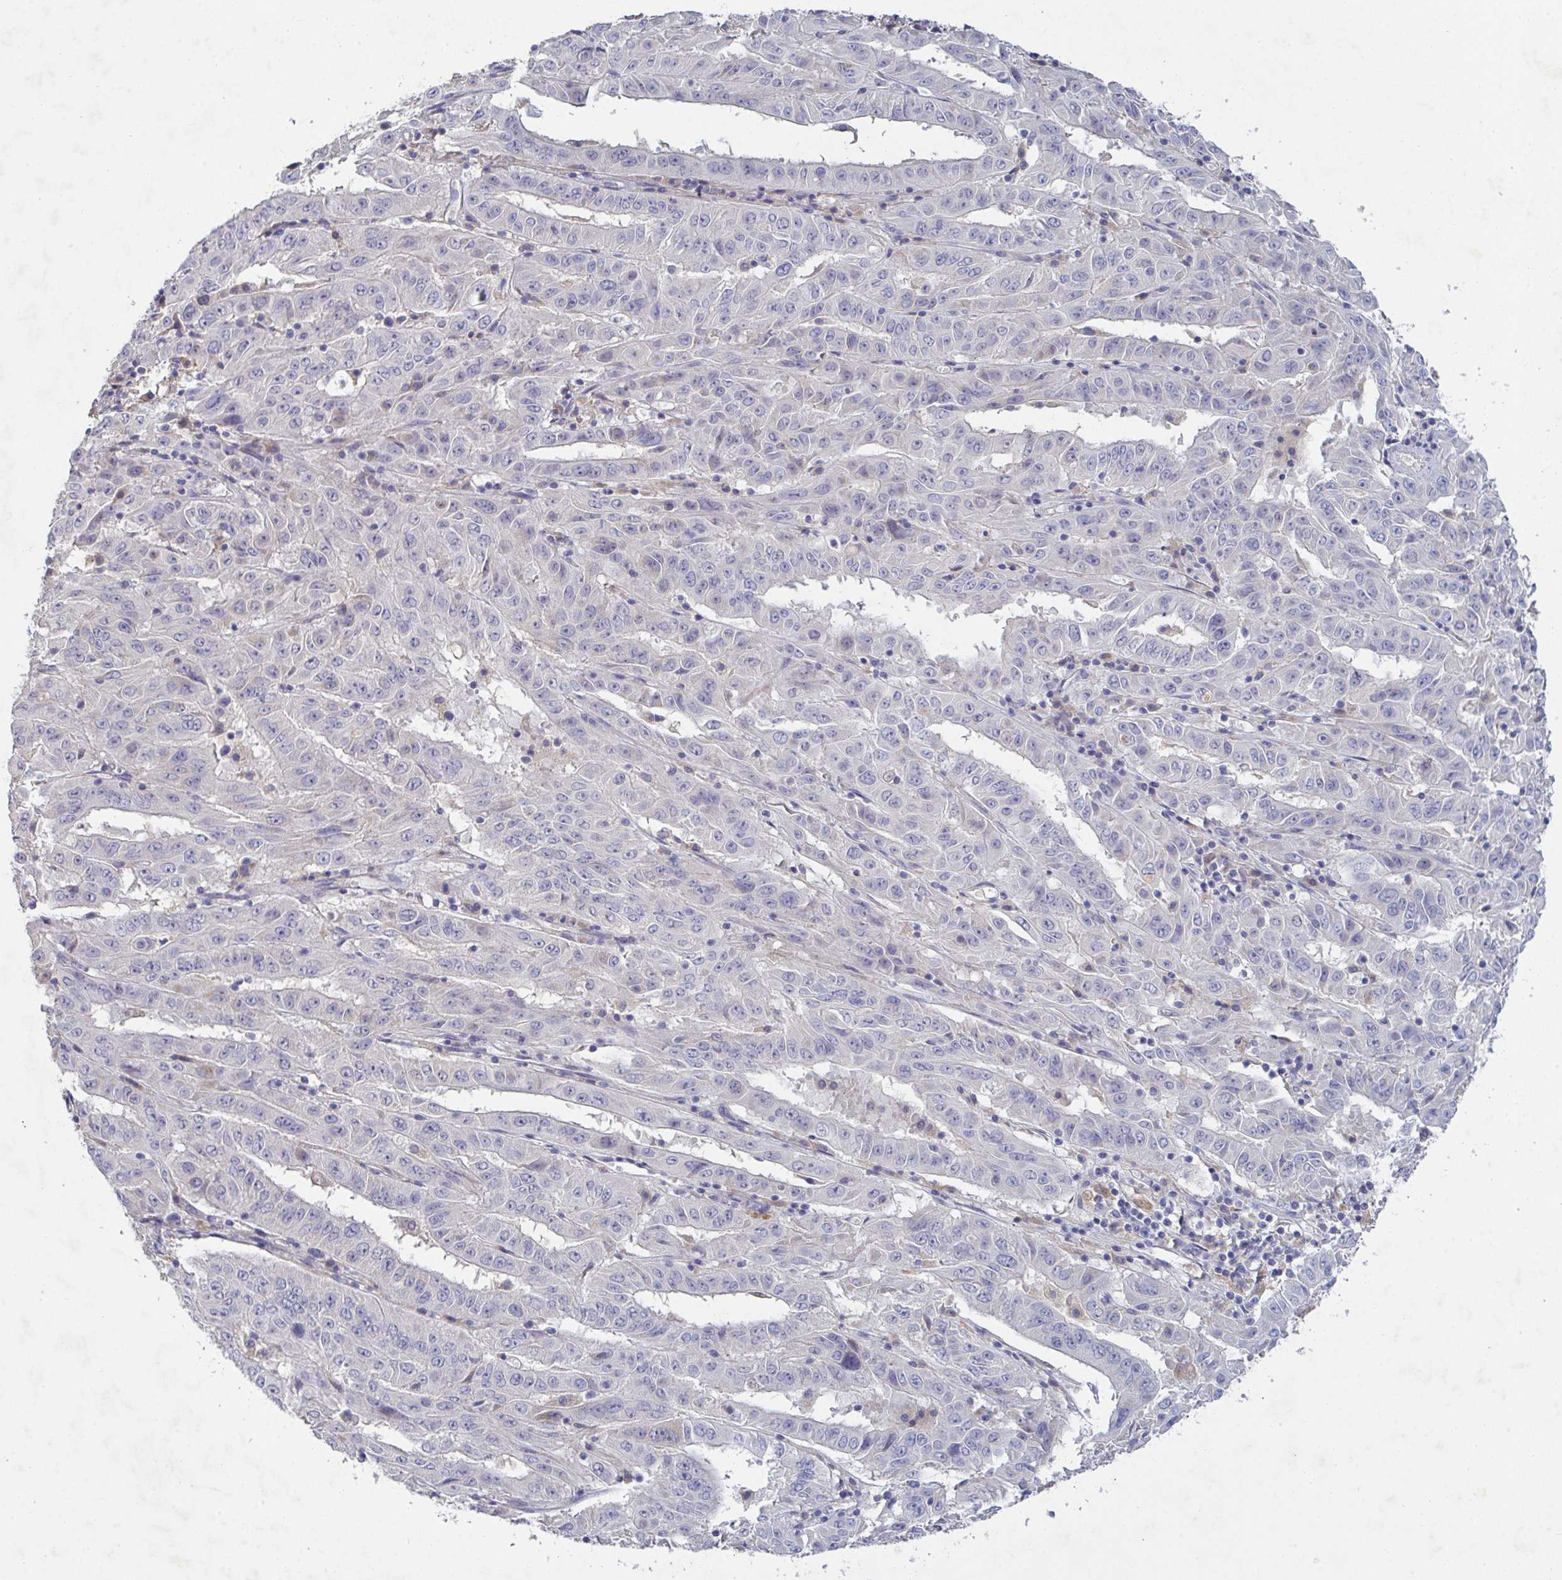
{"staining": {"intensity": "negative", "quantity": "none", "location": "none"}, "tissue": "pancreatic cancer", "cell_type": "Tumor cells", "image_type": "cancer", "snomed": [{"axis": "morphology", "description": "Adenocarcinoma, NOS"}, {"axis": "topography", "description": "Pancreas"}], "caption": "IHC histopathology image of neoplastic tissue: pancreatic cancer (adenocarcinoma) stained with DAB (3,3'-diaminobenzidine) shows no significant protein positivity in tumor cells. Nuclei are stained in blue.", "gene": "GALNT13", "patient": {"sex": "male", "age": 63}}